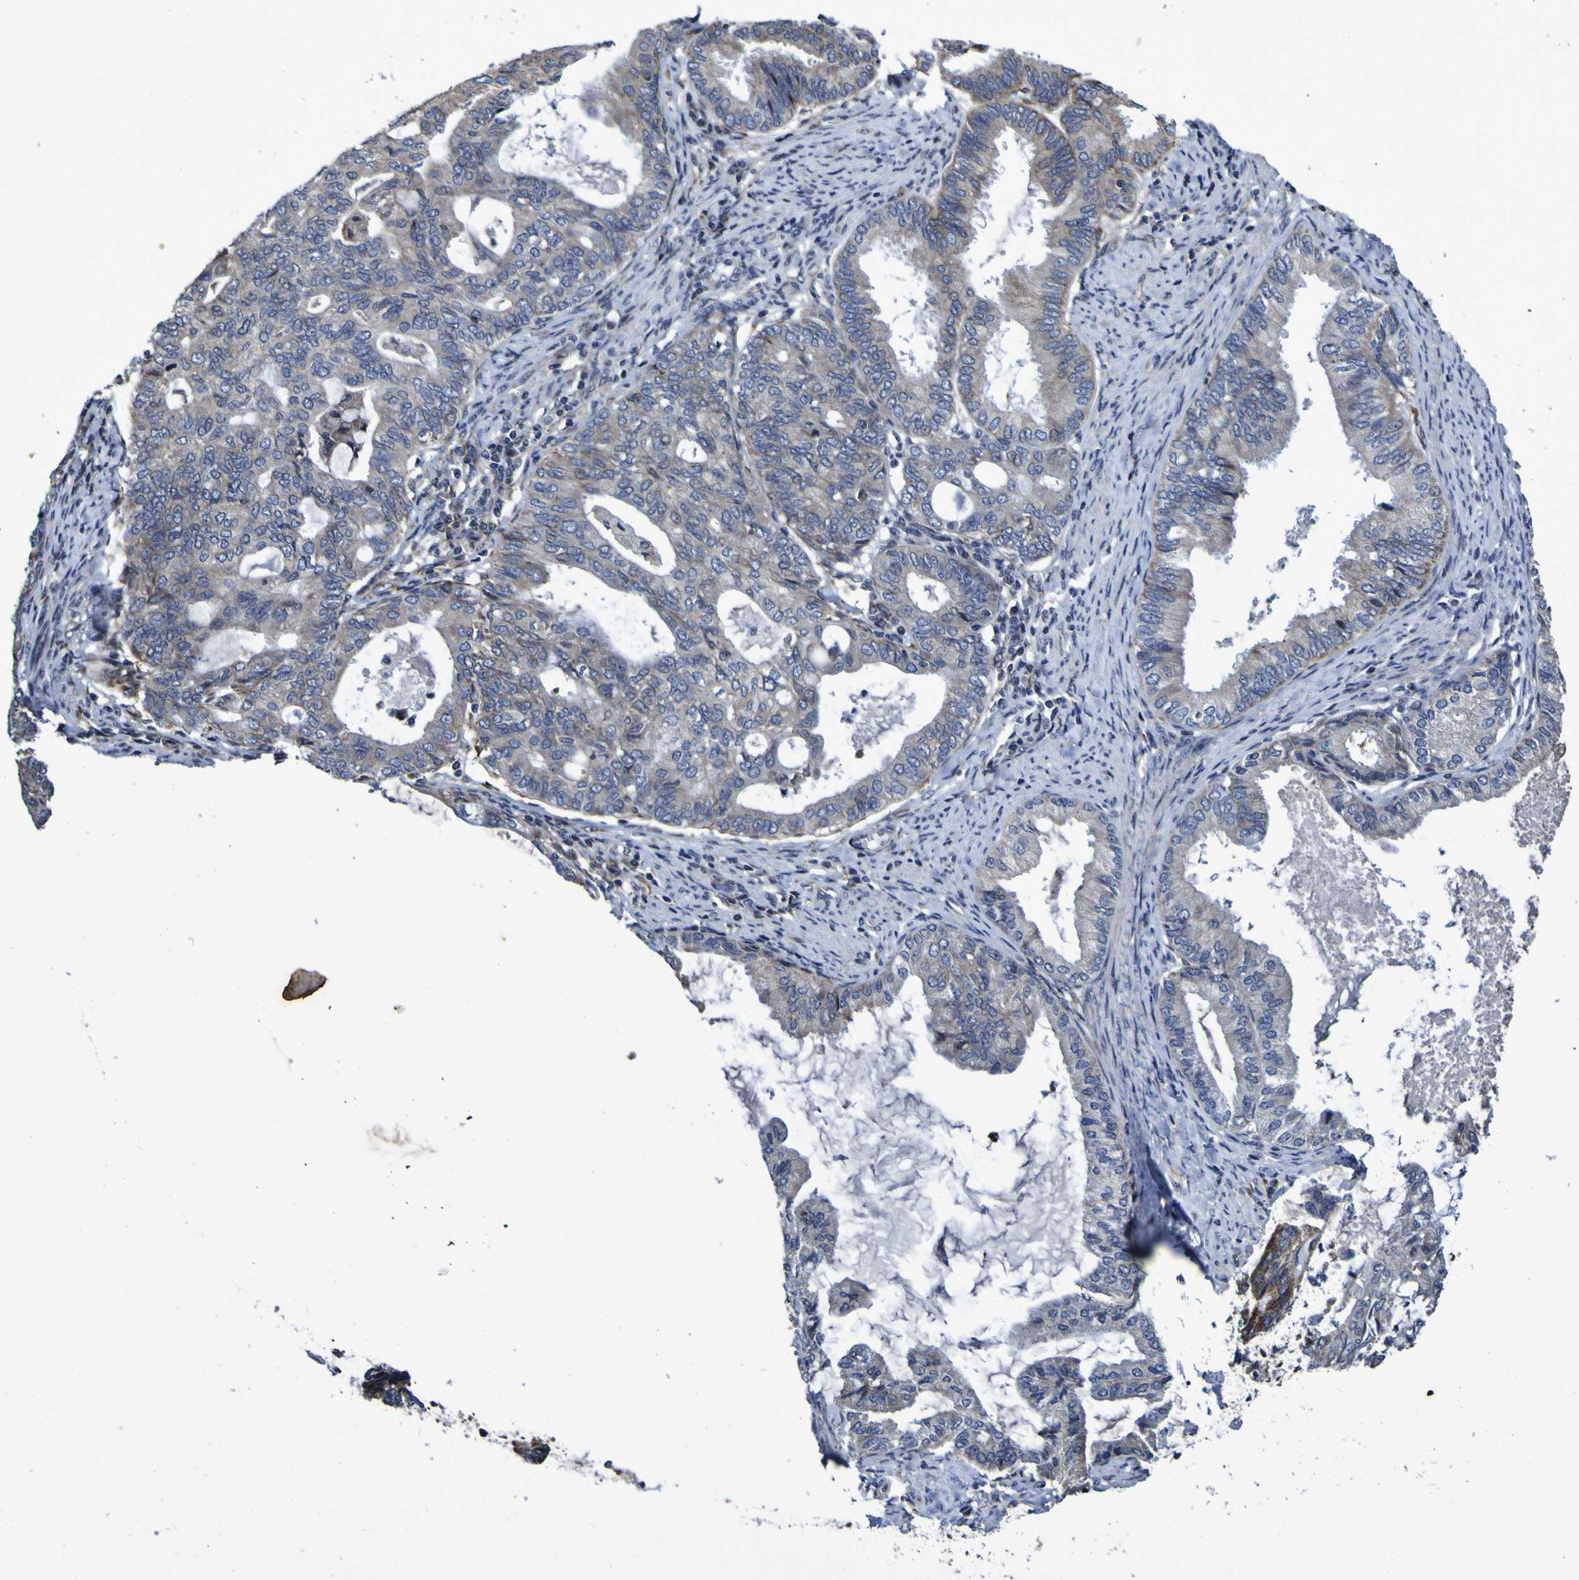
{"staining": {"intensity": "moderate", "quantity": "25%-75%", "location": "cytoplasmic/membranous"}, "tissue": "endometrial cancer", "cell_type": "Tumor cells", "image_type": "cancer", "snomed": [{"axis": "morphology", "description": "Adenocarcinoma, NOS"}, {"axis": "topography", "description": "Endometrium"}], "caption": "High-power microscopy captured an immunohistochemistry (IHC) photomicrograph of endometrial cancer (adenocarcinoma), revealing moderate cytoplasmic/membranous staining in approximately 25%-75% of tumor cells. The protein of interest is shown in brown color, while the nuclei are stained blue.", "gene": "P3H1", "patient": {"sex": "female", "age": 86}}